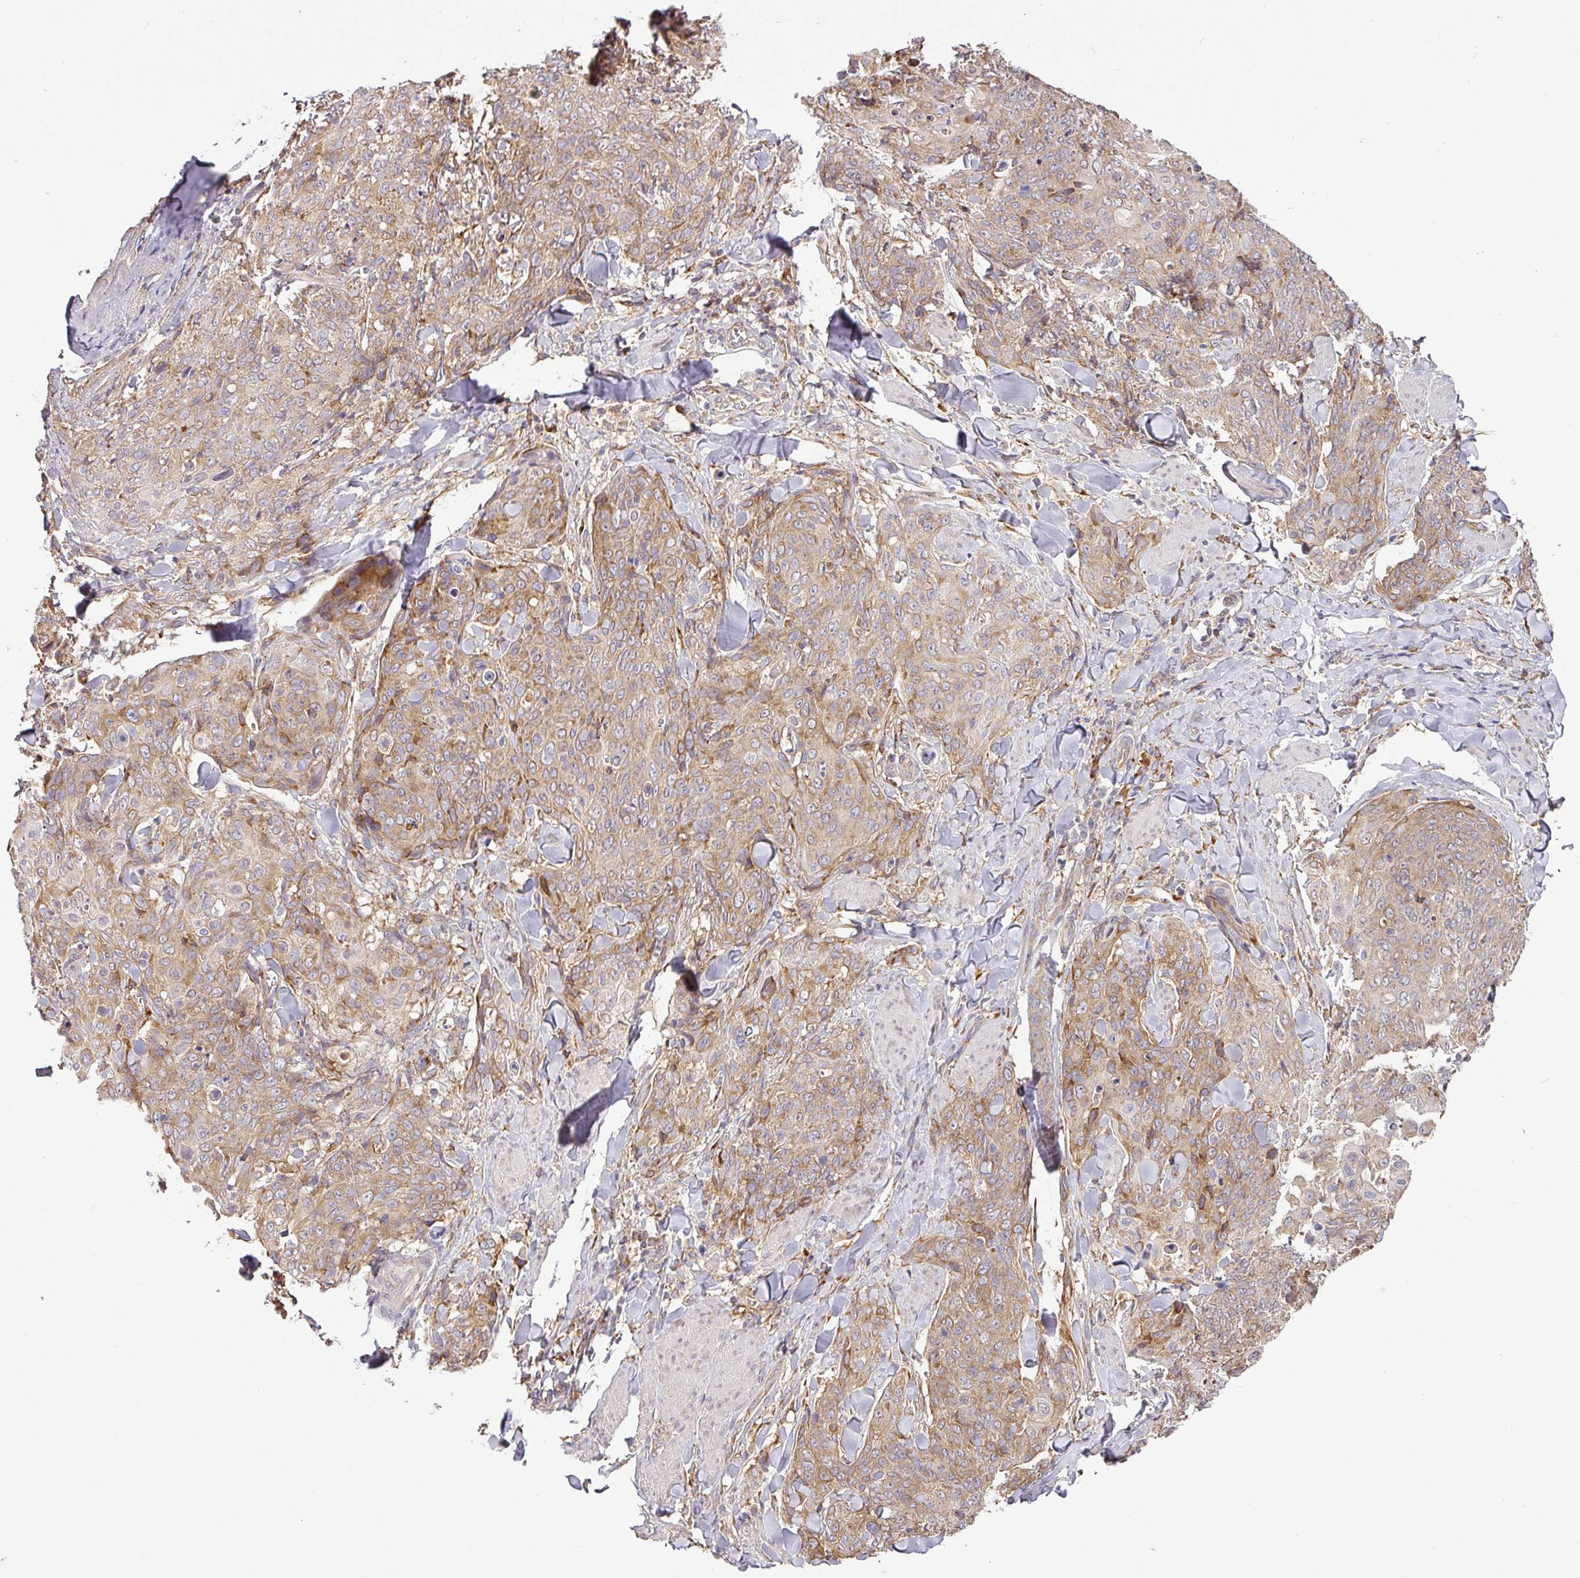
{"staining": {"intensity": "moderate", "quantity": ">75%", "location": "cytoplasmic/membranous"}, "tissue": "skin cancer", "cell_type": "Tumor cells", "image_type": "cancer", "snomed": [{"axis": "morphology", "description": "Squamous cell carcinoma, NOS"}, {"axis": "topography", "description": "Skin"}, {"axis": "topography", "description": "Vulva"}], "caption": "Immunohistochemistry staining of skin squamous cell carcinoma, which displays medium levels of moderate cytoplasmic/membranous positivity in about >75% of tumor cells indicating moderate cytoplasmic/membranous protein staining. The staining was performed using DAB (brown) for protein detection and nuclei were counterstained in hematoxylin (blue).", "gene": "GALP", "patient": {"sex": "female", "age": 85}}